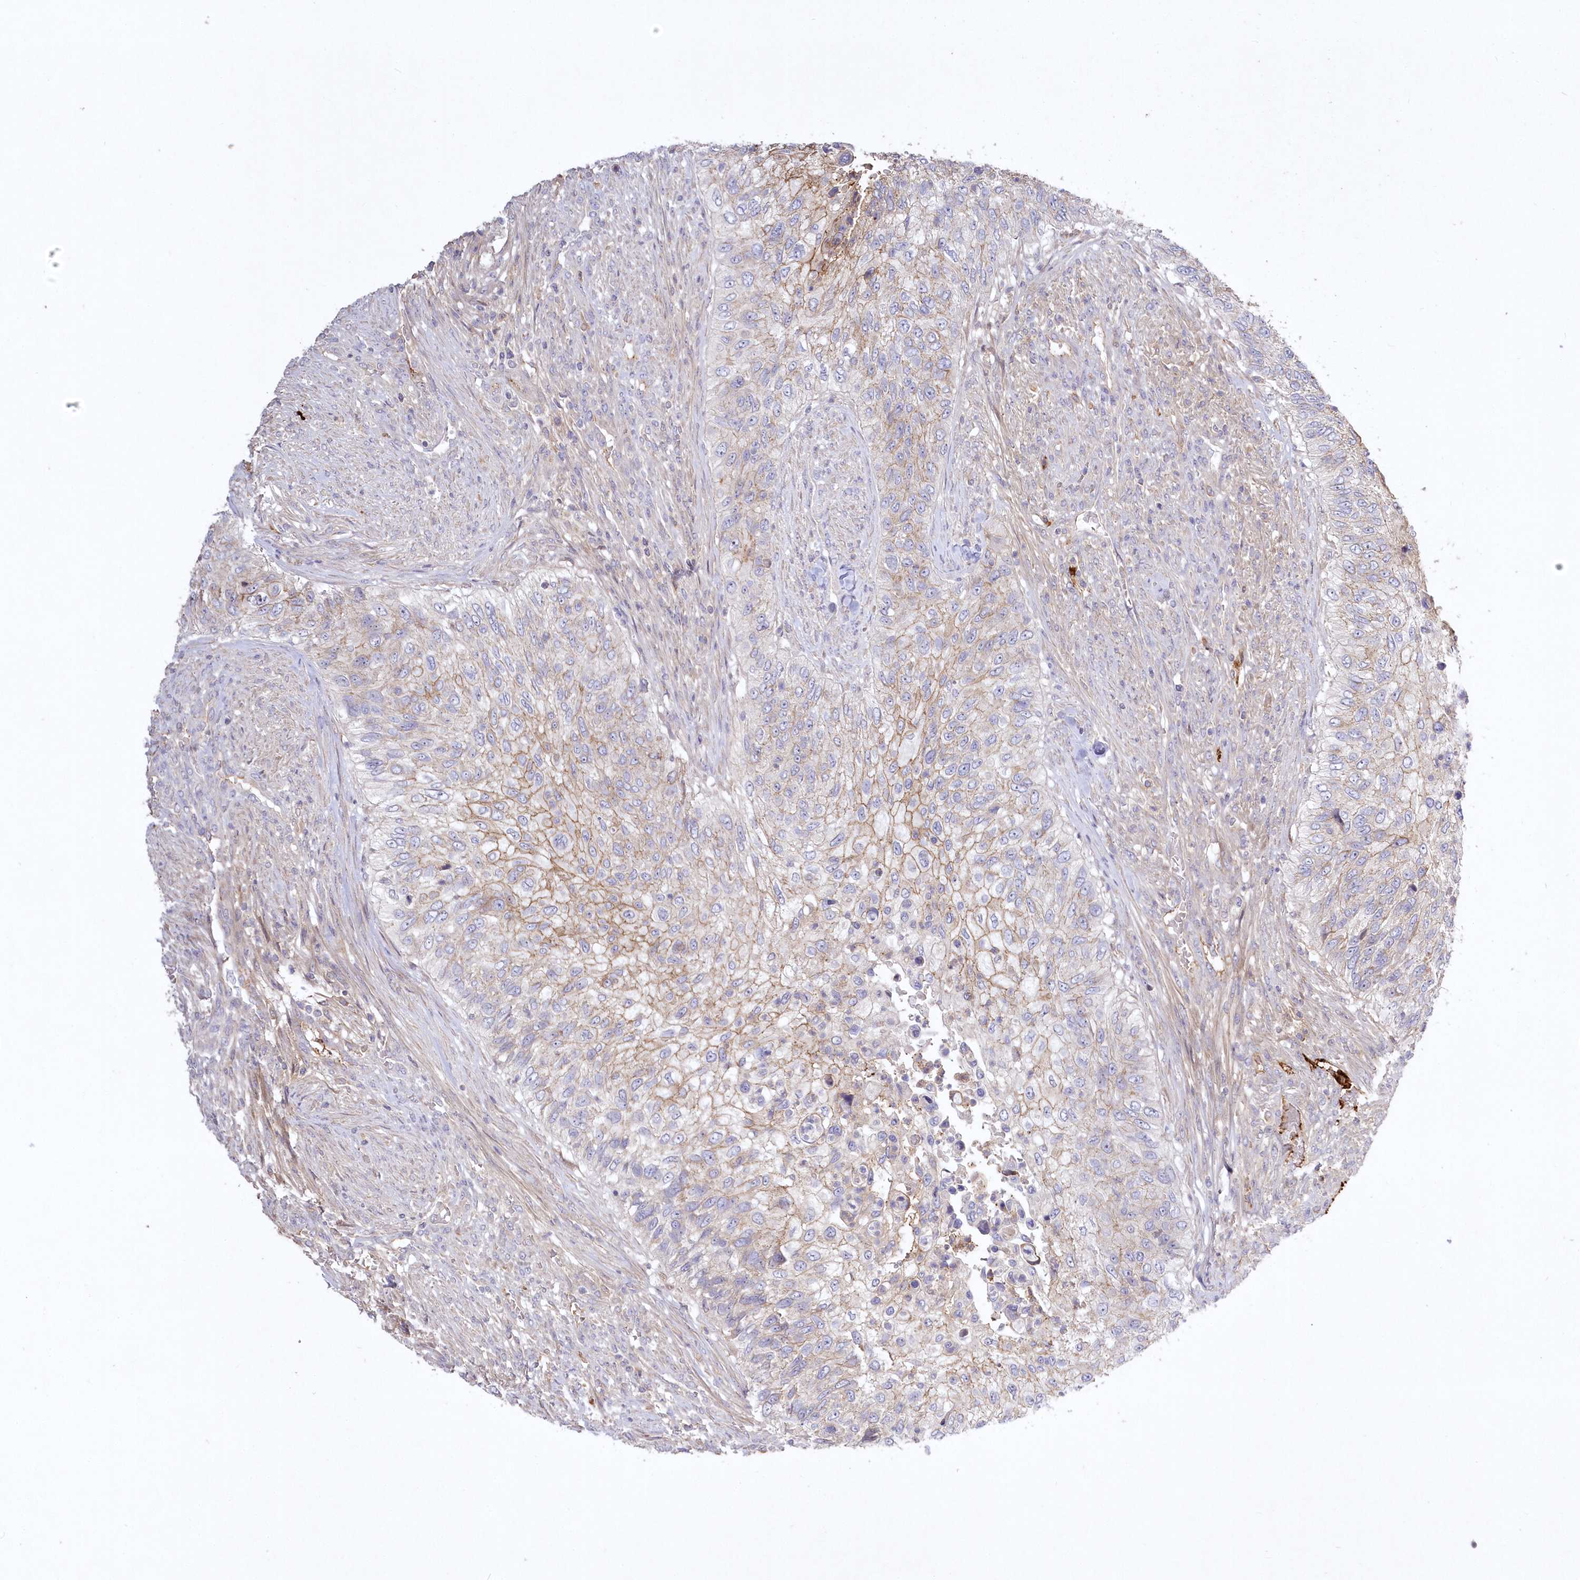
{"staining": {"intensity": "moderate", "quantity": "25%-75%", "location": "cytoplasmic/membranous"}, "tissue": "urothelial cancer", "cell_type": "Tumor cells", "image_type": "cancer", "snomed": [{"axis": "morphology", "description": "Urothelial carcinoma, High grade"}, {"axis": "topography", "description": "Urinary bladder"}], "caption": "Human high-grade urothelial carcinoma stained with a brown dye demonstrates moderate cytoplasmic/membranous positive positivity in approximately 25%-75% of tumor cells.", "gene": "WBP1L", "patient": {"sex": "female", "age": 60}}